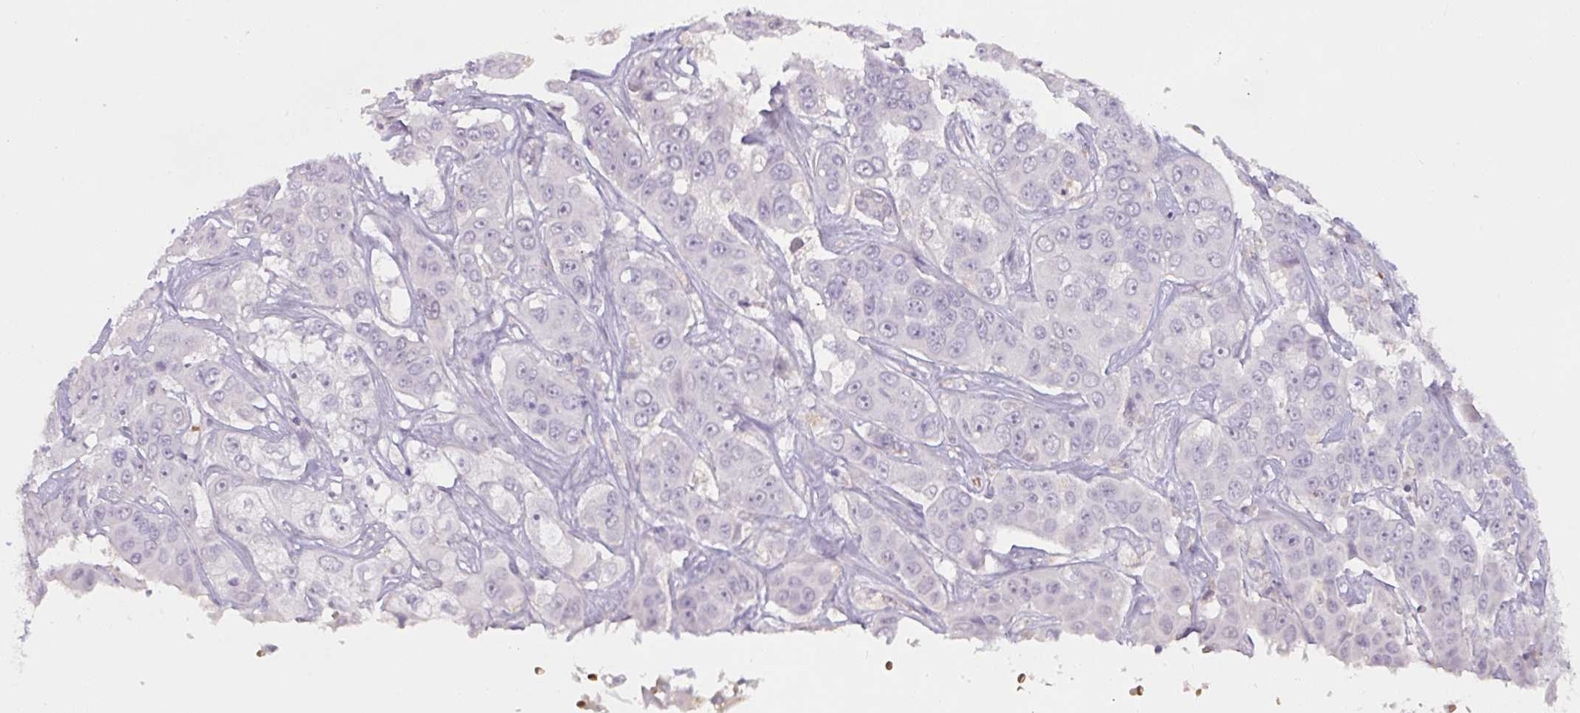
{"staining": {"intensity": "negative", "quantity": "none", "location": "none"}, "tissue": "liver cancer", "cell_type": "Tumor cells", "image_type": "cancer", "snomed": [{"axis": "morphology", "description": "Cholangiocarcinoma"}, {"axis": "topography", "description": "Liver"}], "caption": "A high-resolution image shows immunohistochemistry (IHC) staining of cholangiocarcinoma (liver), which shows no significant positivity in tumor cells. (Stains: DAB (3,3'-diaminobenzidine) IHC with hematoxylin counter stain, Microscopy: brightfield microscopy at high magnification).", "gene": "RFPL4B", "patient": {"sex": "female", "age": 52}}